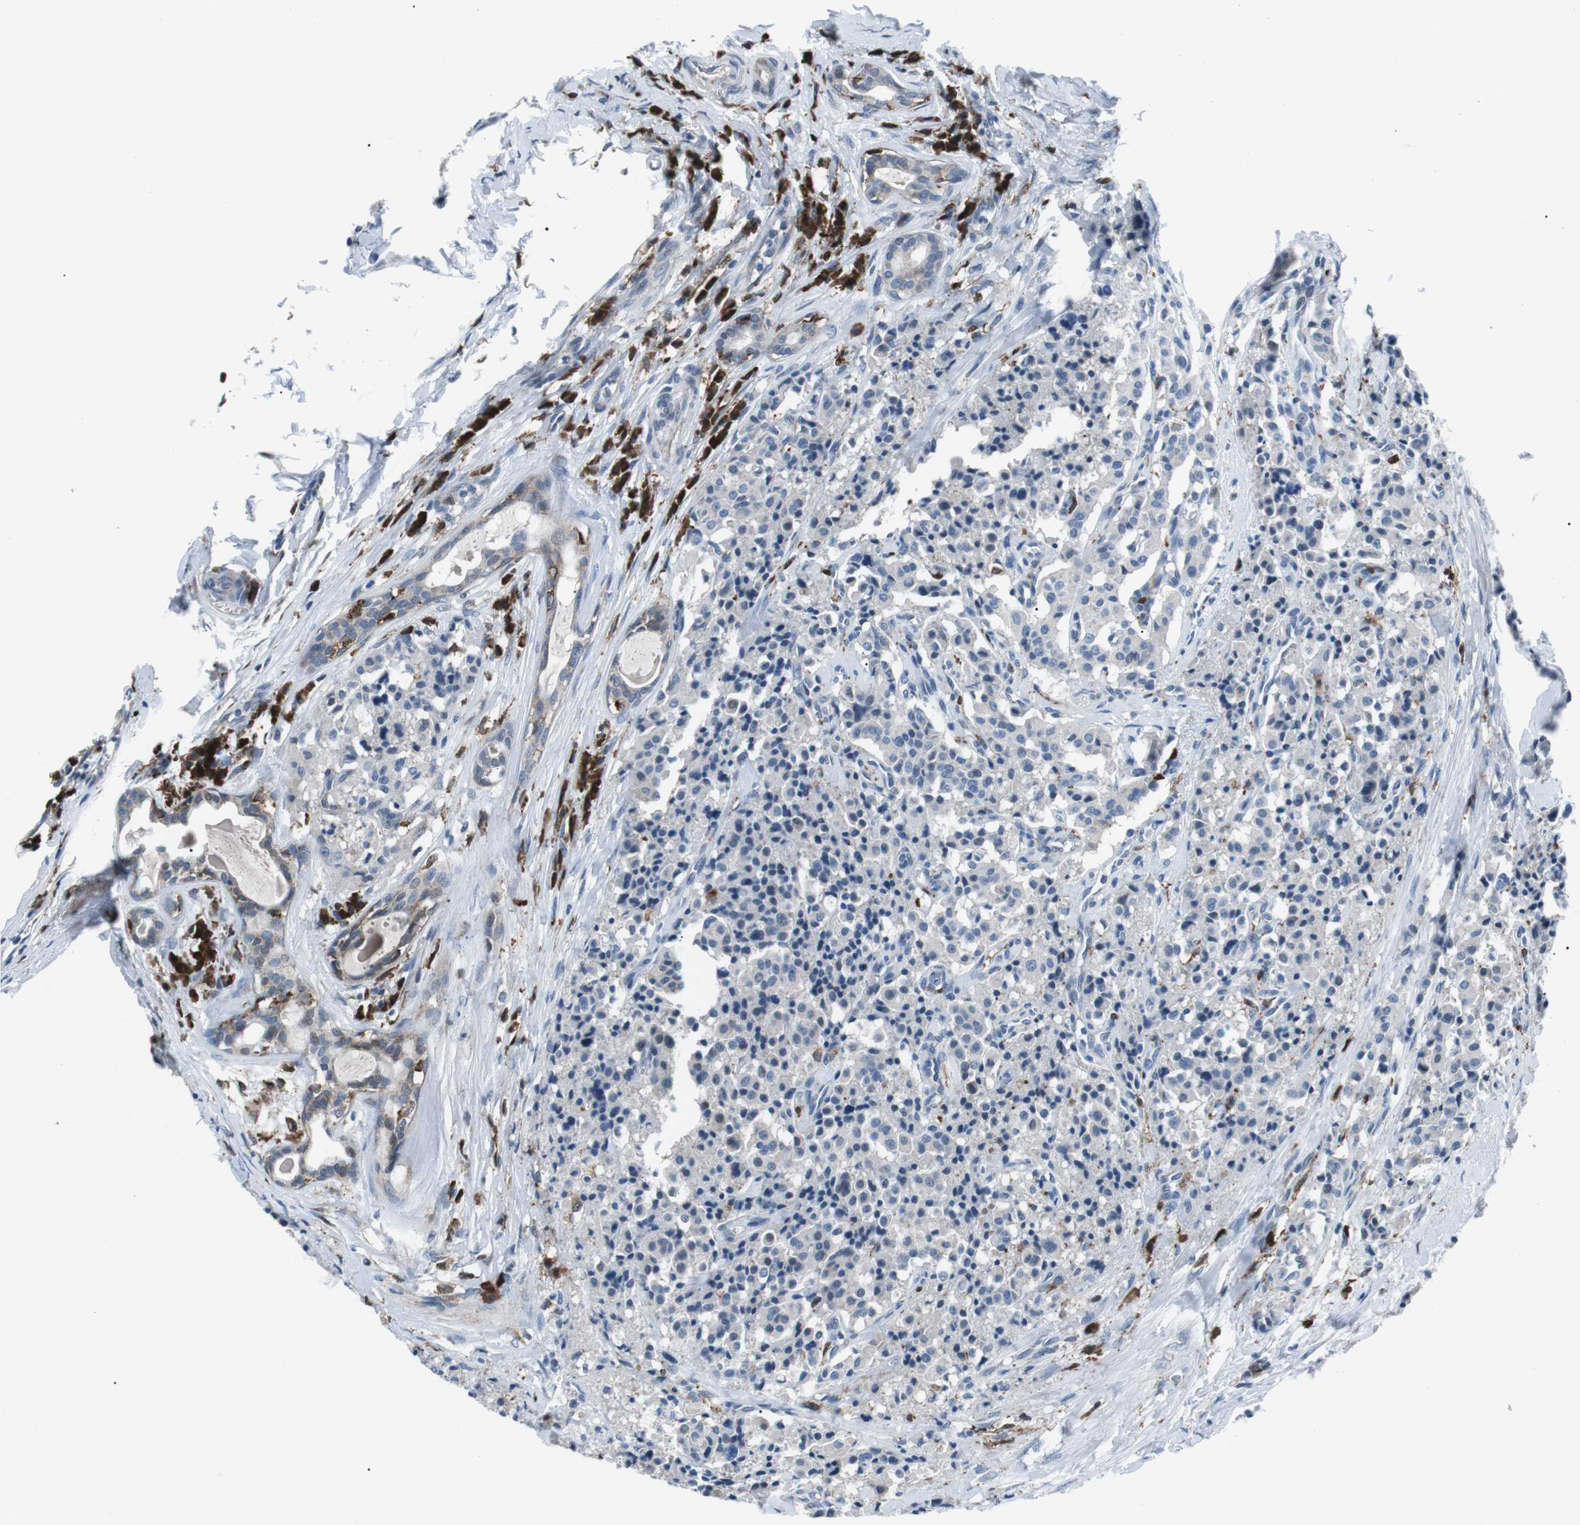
{"staining": {"intensity": "negative", "quantity": "none", "location": "none"}, "tissue": "carcinoid", "cell_type": "Tumor cells", "image_type": "cancer", "snomed": [{"axis": "morphology", "description": "Carcinoid, malignant, NOS"}, {"axis": "topography", "description": "Lung"}], "caption": "The photomicrograph exhibits no significant expression in tumor cells of carcinoid (malignant).", "gene": "BLNK", "patient": {"sex": "male", "age": 30}}